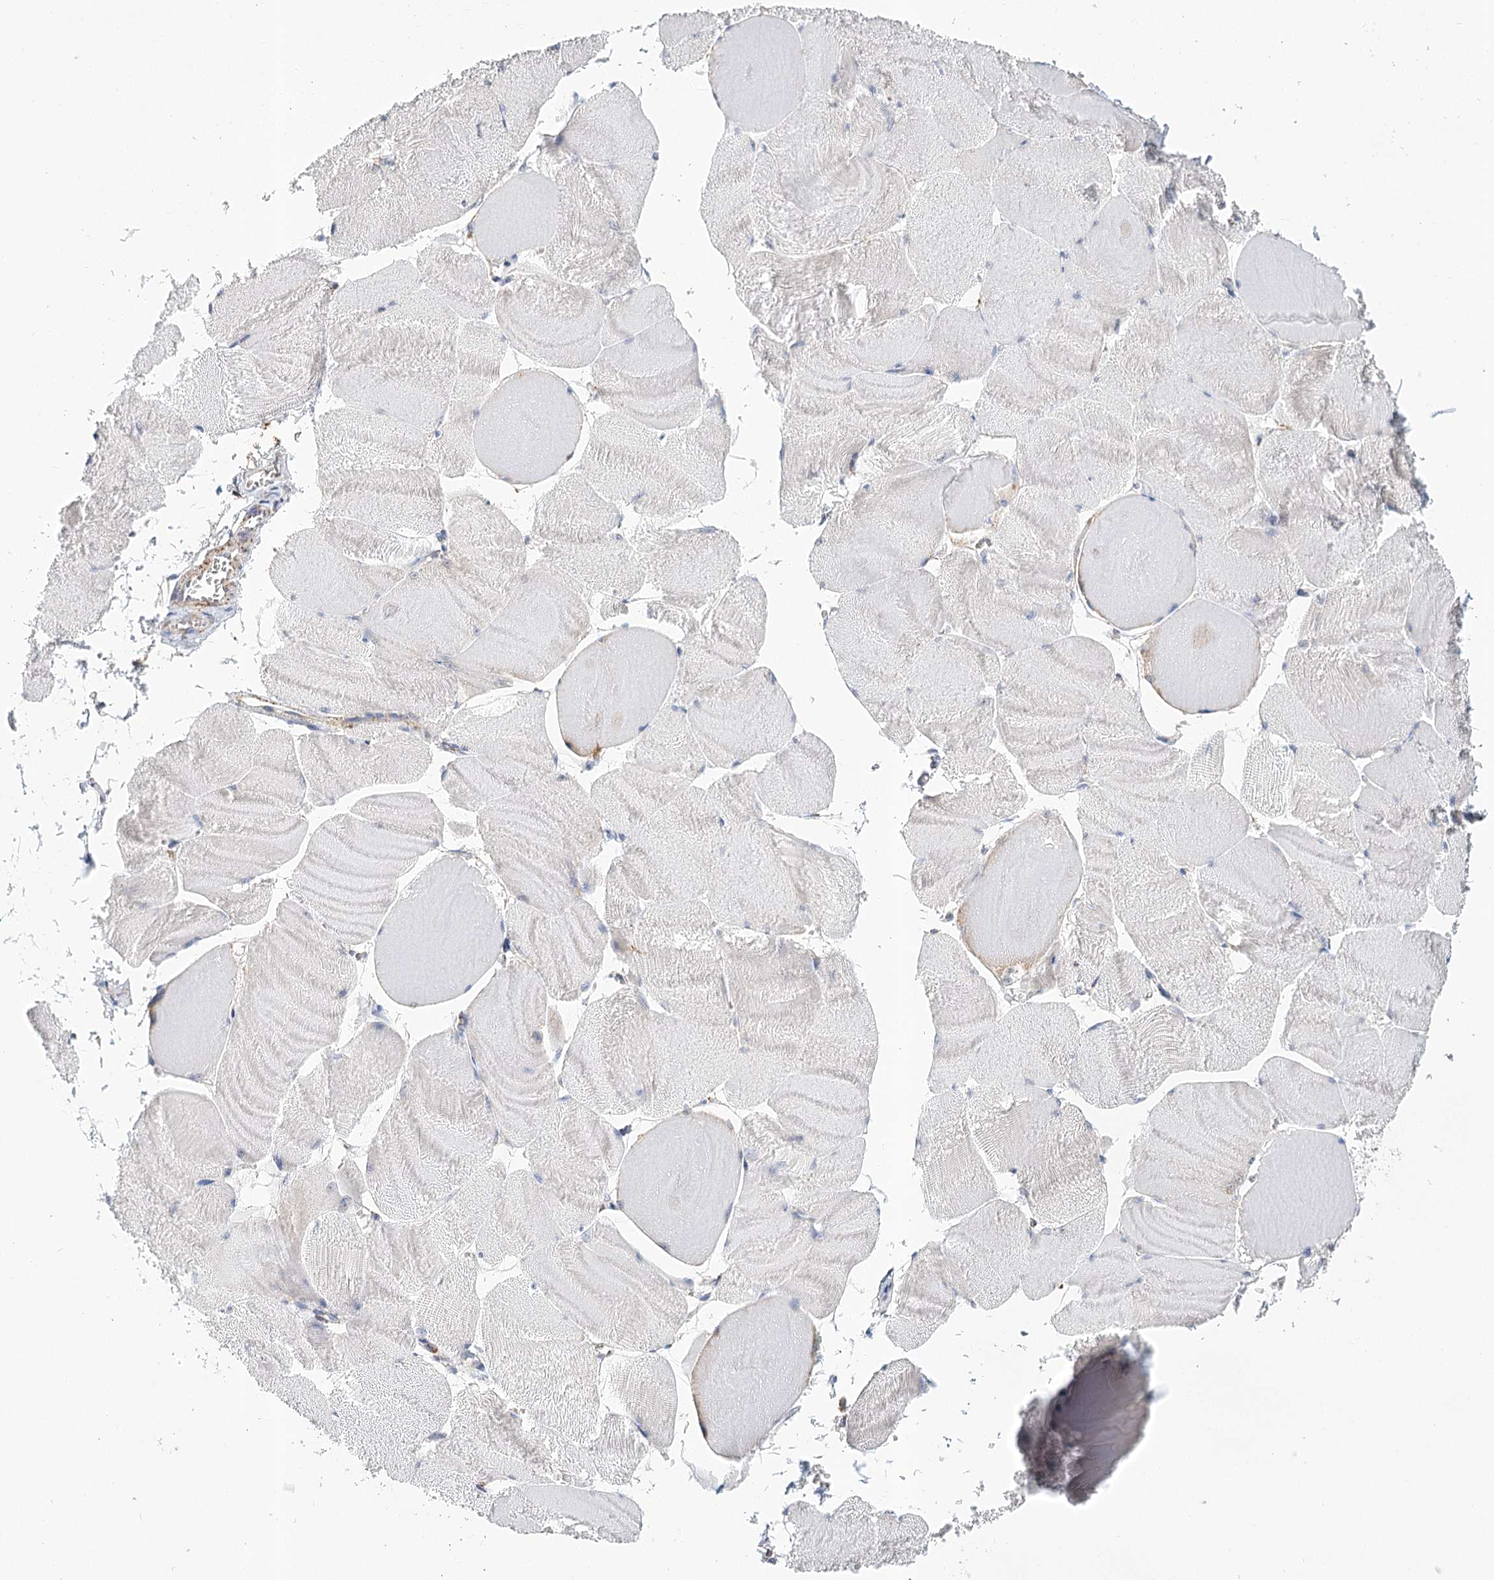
{"staining": {"intensity": "negative", "quantity": "none", "location": "none"}, "tissue": "skeletal muscle", "cell_type": "Myocytes", "image_type": "normal", "snomed": [{"axis": "morphology", "description": "Normal tissue, NOS"}, {"axis": "morphology", "description": "Basal cell carcinoma"}, {"axis": "topography", "description": "Skeletal muscle"}], "caption": "Myocytes are negative for protein expression in benign human skeletal muscle. The staining was performed using DAB (3,3'-diaminobenzidine) to visualize the protein expression in brown, while the nuclei were stained in blue with hematoxylin (Magnification: 20x).", "gene": "LSS", "patient": {"sex": "female", "age": 64}}